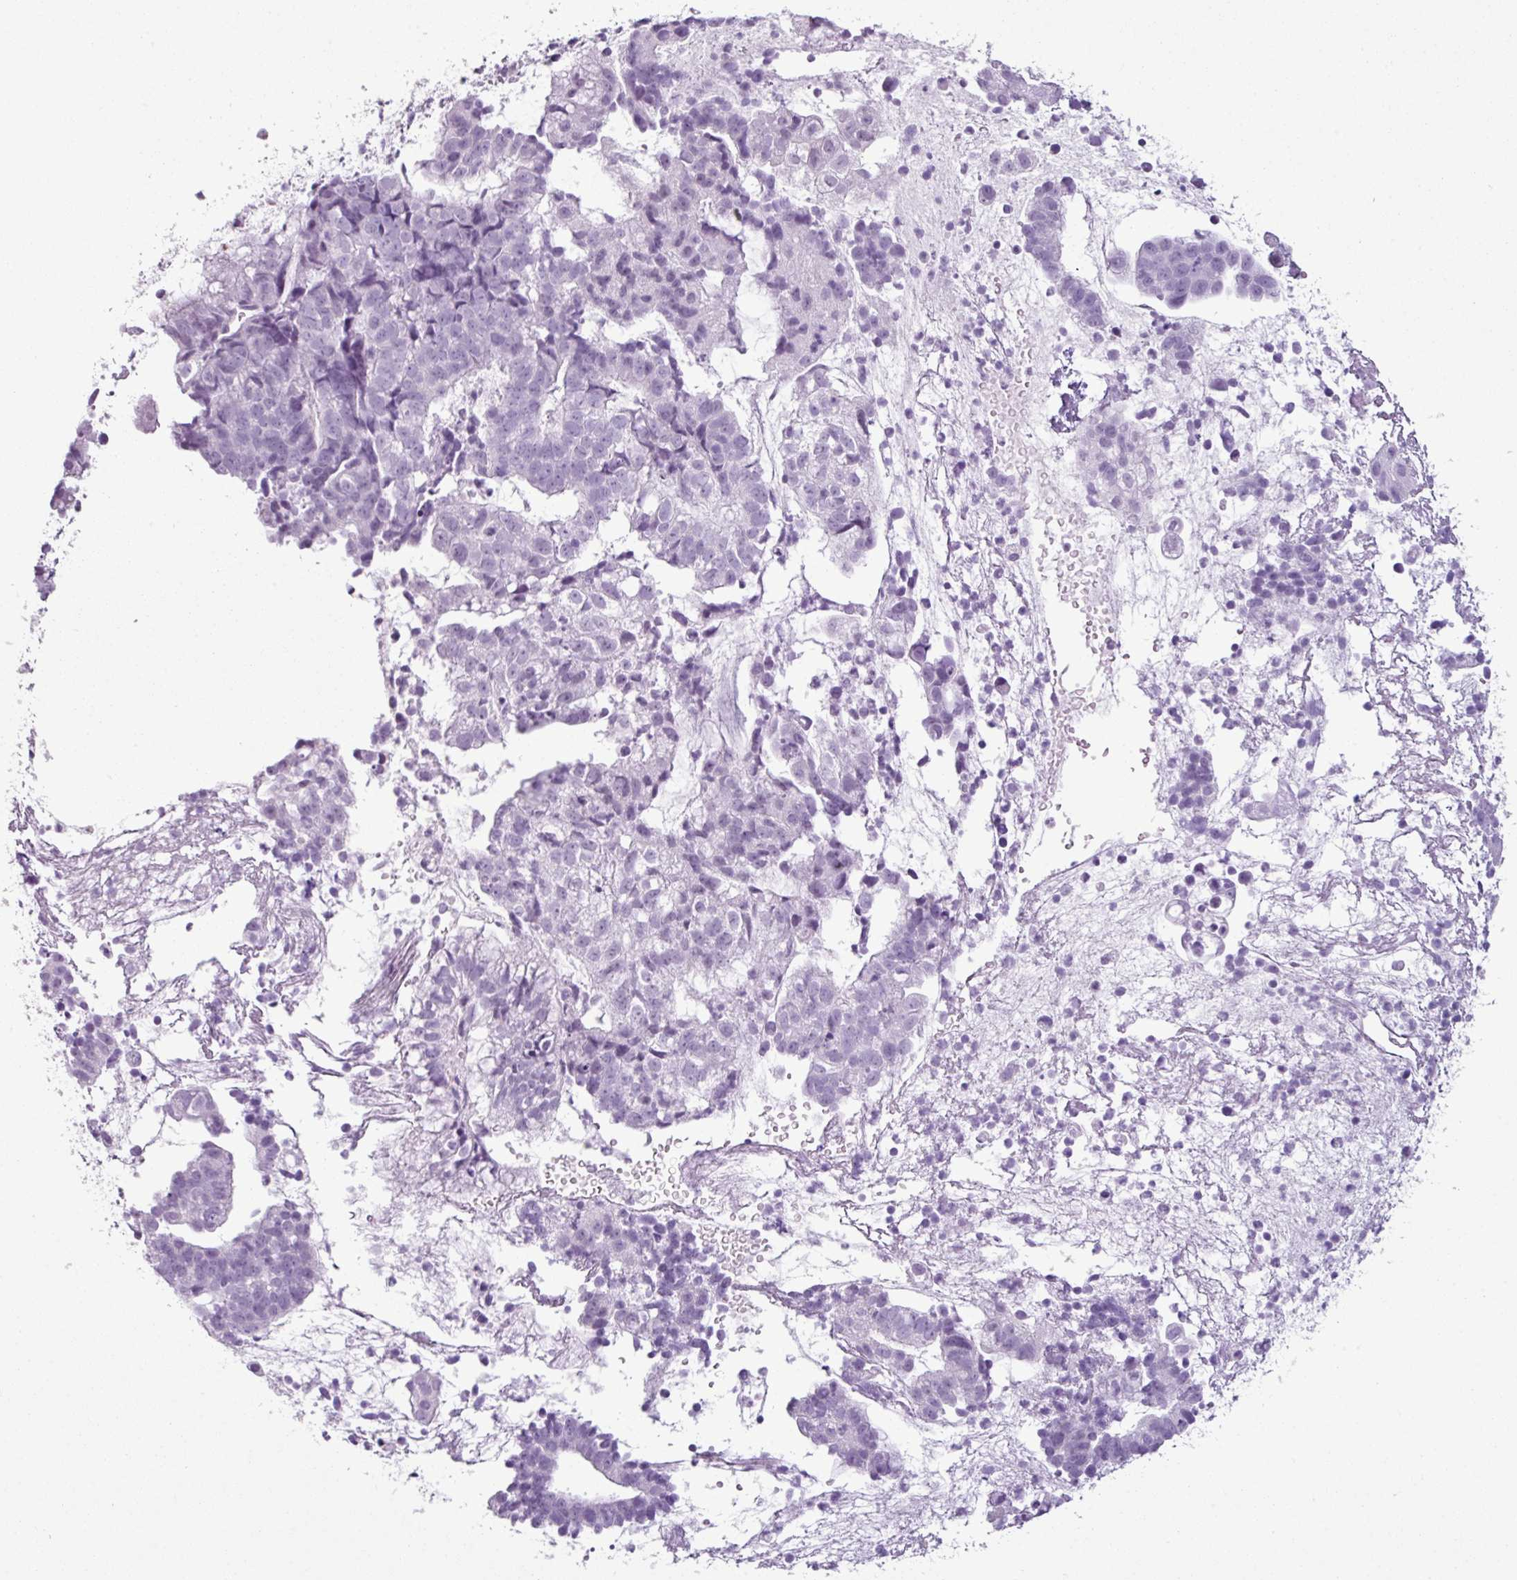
{"staining": {"intensity": "negative", "quantity": "none", "location": "none"}, "tissue": "endometrial cancer", "cell_type": "Tumor cells", "image_type": "cancer", "snomed": [{"axis": "morphology", "description": "Adenocarcinoma, NOS"}, {"axis": "topography", "description": "Endometrium"}], "caption": "DAB immunohistochemical staining of endometrial adenocarcinoma reveals no significant staining in tumor cells.", "gene": "SCT", "patient": {"sex": "female", "age": 76}}